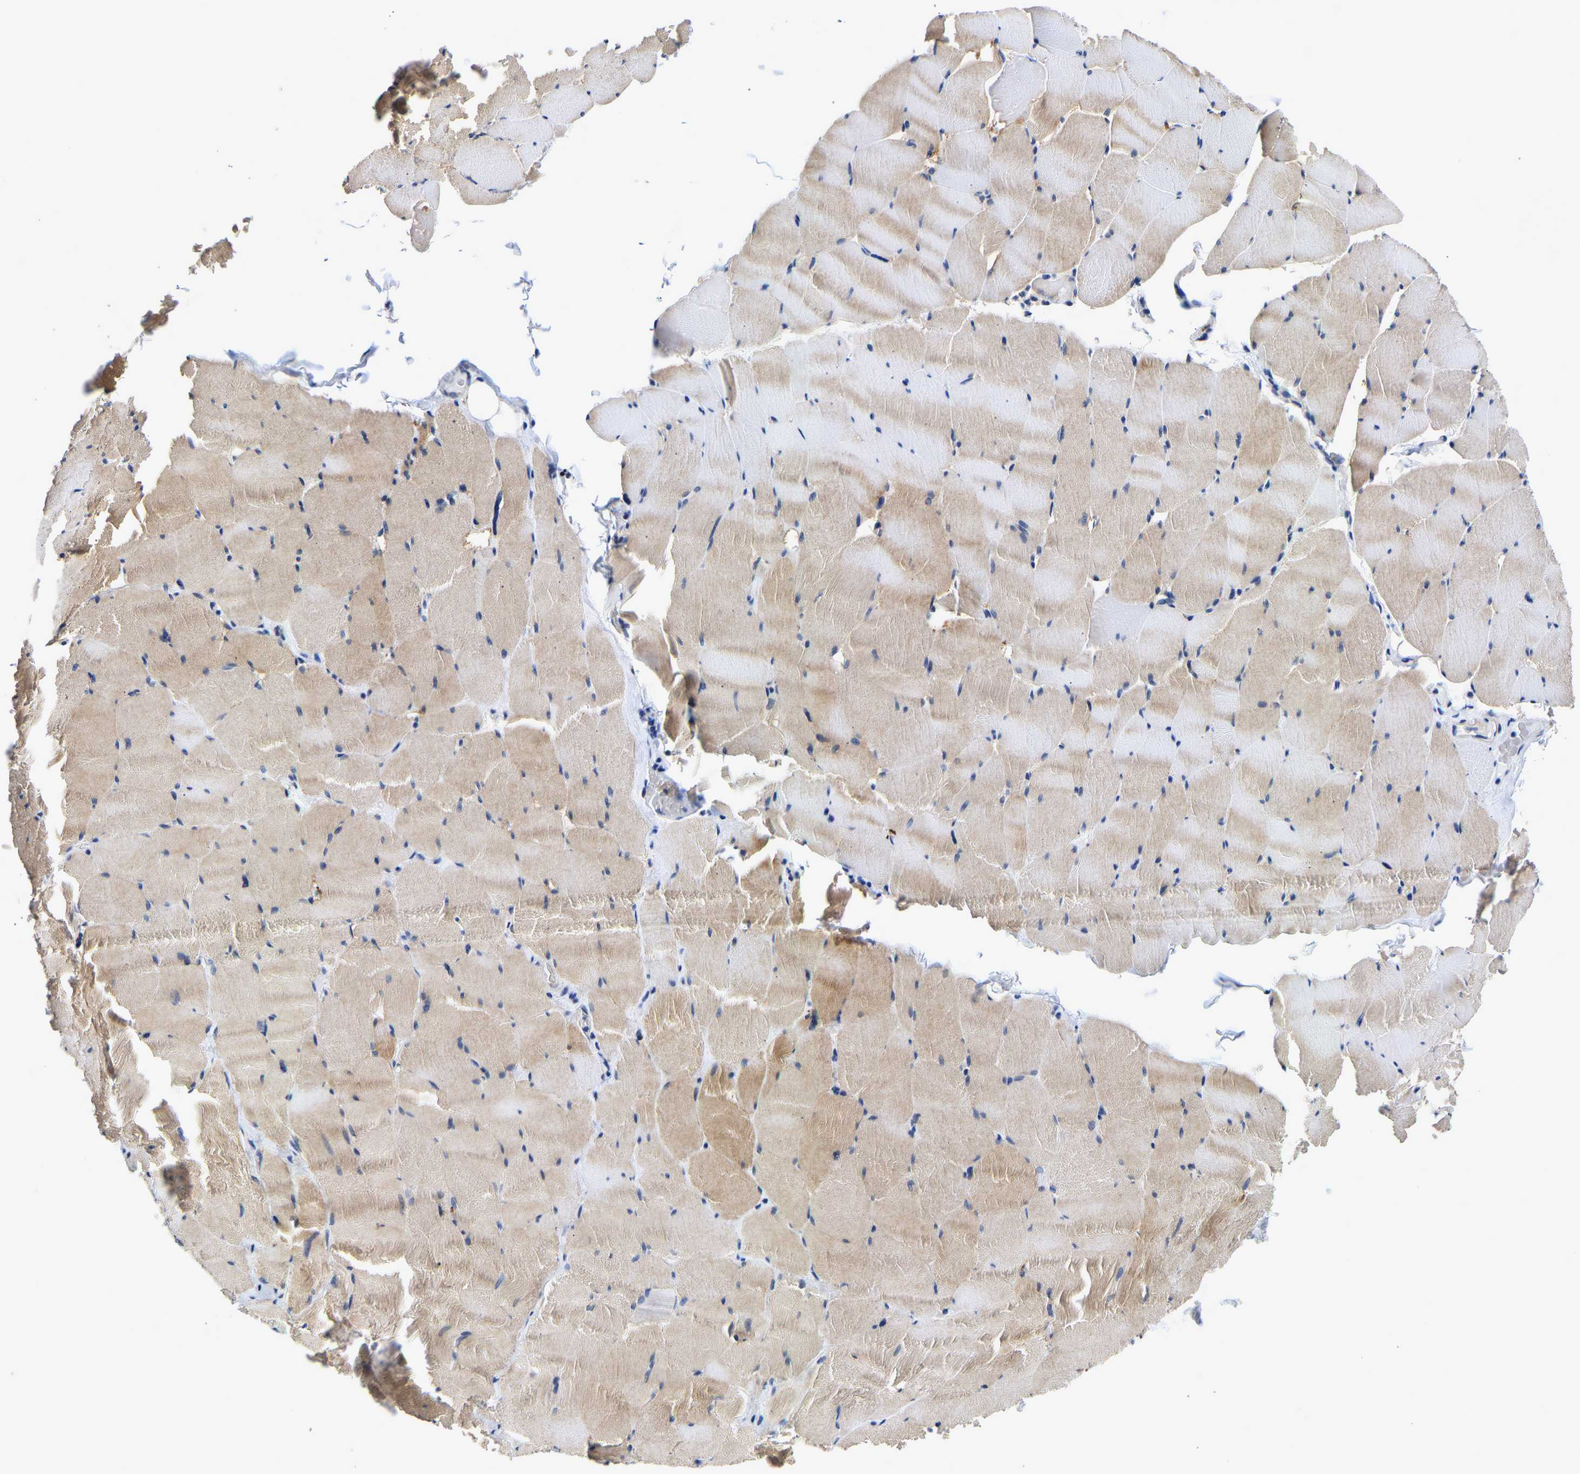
{"staining": {"intensity": "weak", "quantity": "25%-75%", "location": "cytoplasmic/membranous"}, "tissue": "skeletal muscle", "cell_type": "Myocytes", "image_type": "normal", "snomed": [{"axis": "morphology", "description": "Normal tissue, NOS"}, {"axis": "topography", "description": "Skeletal muscle"}], "caption": "Myocytes exhibit low levels of weak cytoplasmic/membranous staining in approximately 25%-75% of cells in unremarkable skeletal muscle.", "gene": "CCDC6", "patient": {"sex": "male", "age": 62}}